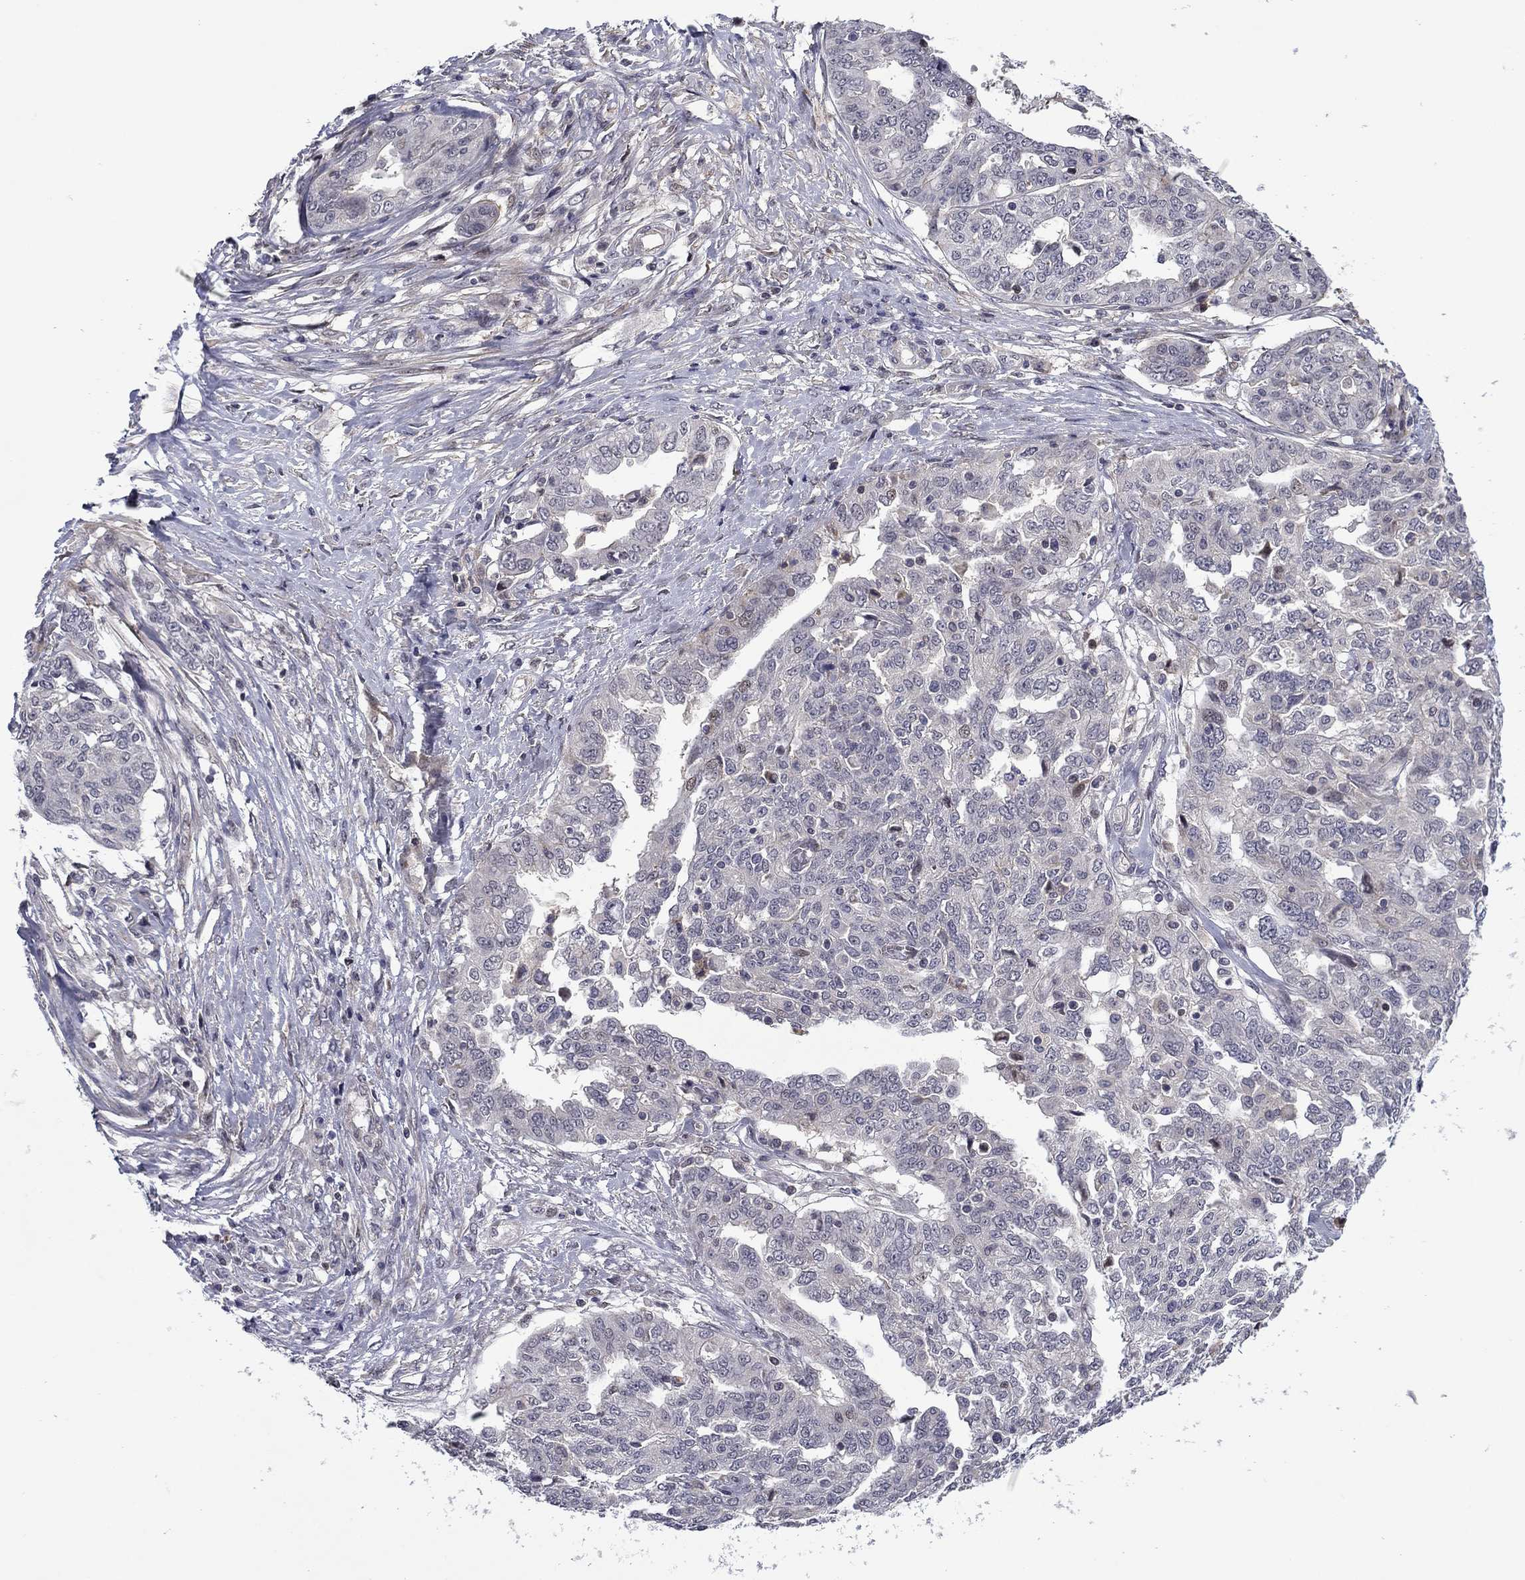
{"staining": {"intensity": "negative", "quantity": "none", "location": "none"}, "tissue": "ovarian cancer", "cell_type": "Tumor cells", "image_type": "cancer", "snomed": [{"axis": "morphology", "description": "Cystadenocarcinoma, serous, NOS"}, {"axis": "topography", "description": "Ovary"}], "caption": "DAB (3,3'-diaminobenzidine) immunohistochemical staining of serous cystadenocarcinoma (ovarian) shows no significant expression in tumor cells.", "gene": "B3GAT1", "patient": {"sex": "female", "age": 67}}